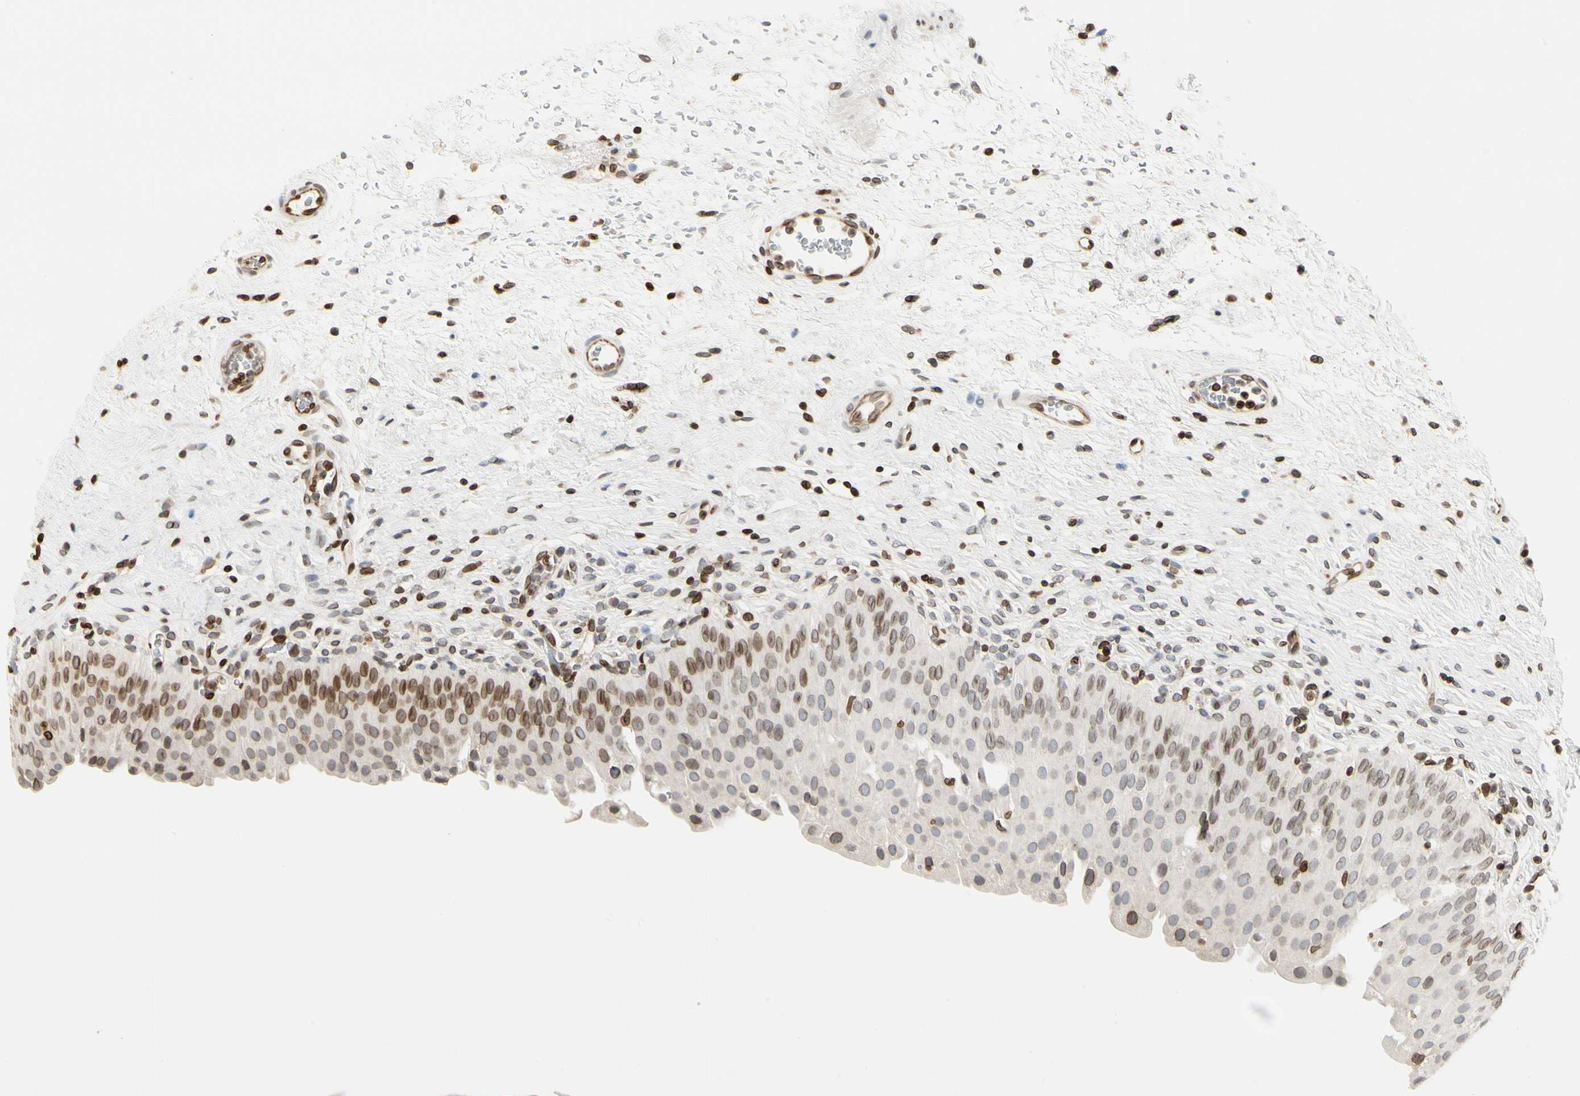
{"staining": {"intensity": "moderate", "quantity": ">75%", "location": "cytoplasmic/membranous,nuclear"}, "tissue": "urinary bladder", "cell_type": "Urothelial cells", "image_type": "normal", "snomed": [{"axis": "morphology", "description": "Normal tissue, NOS"}, {"axis": "morphology", "description": "Urothelial carcinoma, High grade"}, {"axis": "topography", "description": "Urinary bladder"}], "caption": "The immunohistochemical stain highlights moderate cytoplasmic/membranous,nuclear staining in urothelial cells of normal urinary bladder.", "gene": "TMPO", "patient": {"sex": "male", "age": 46}}